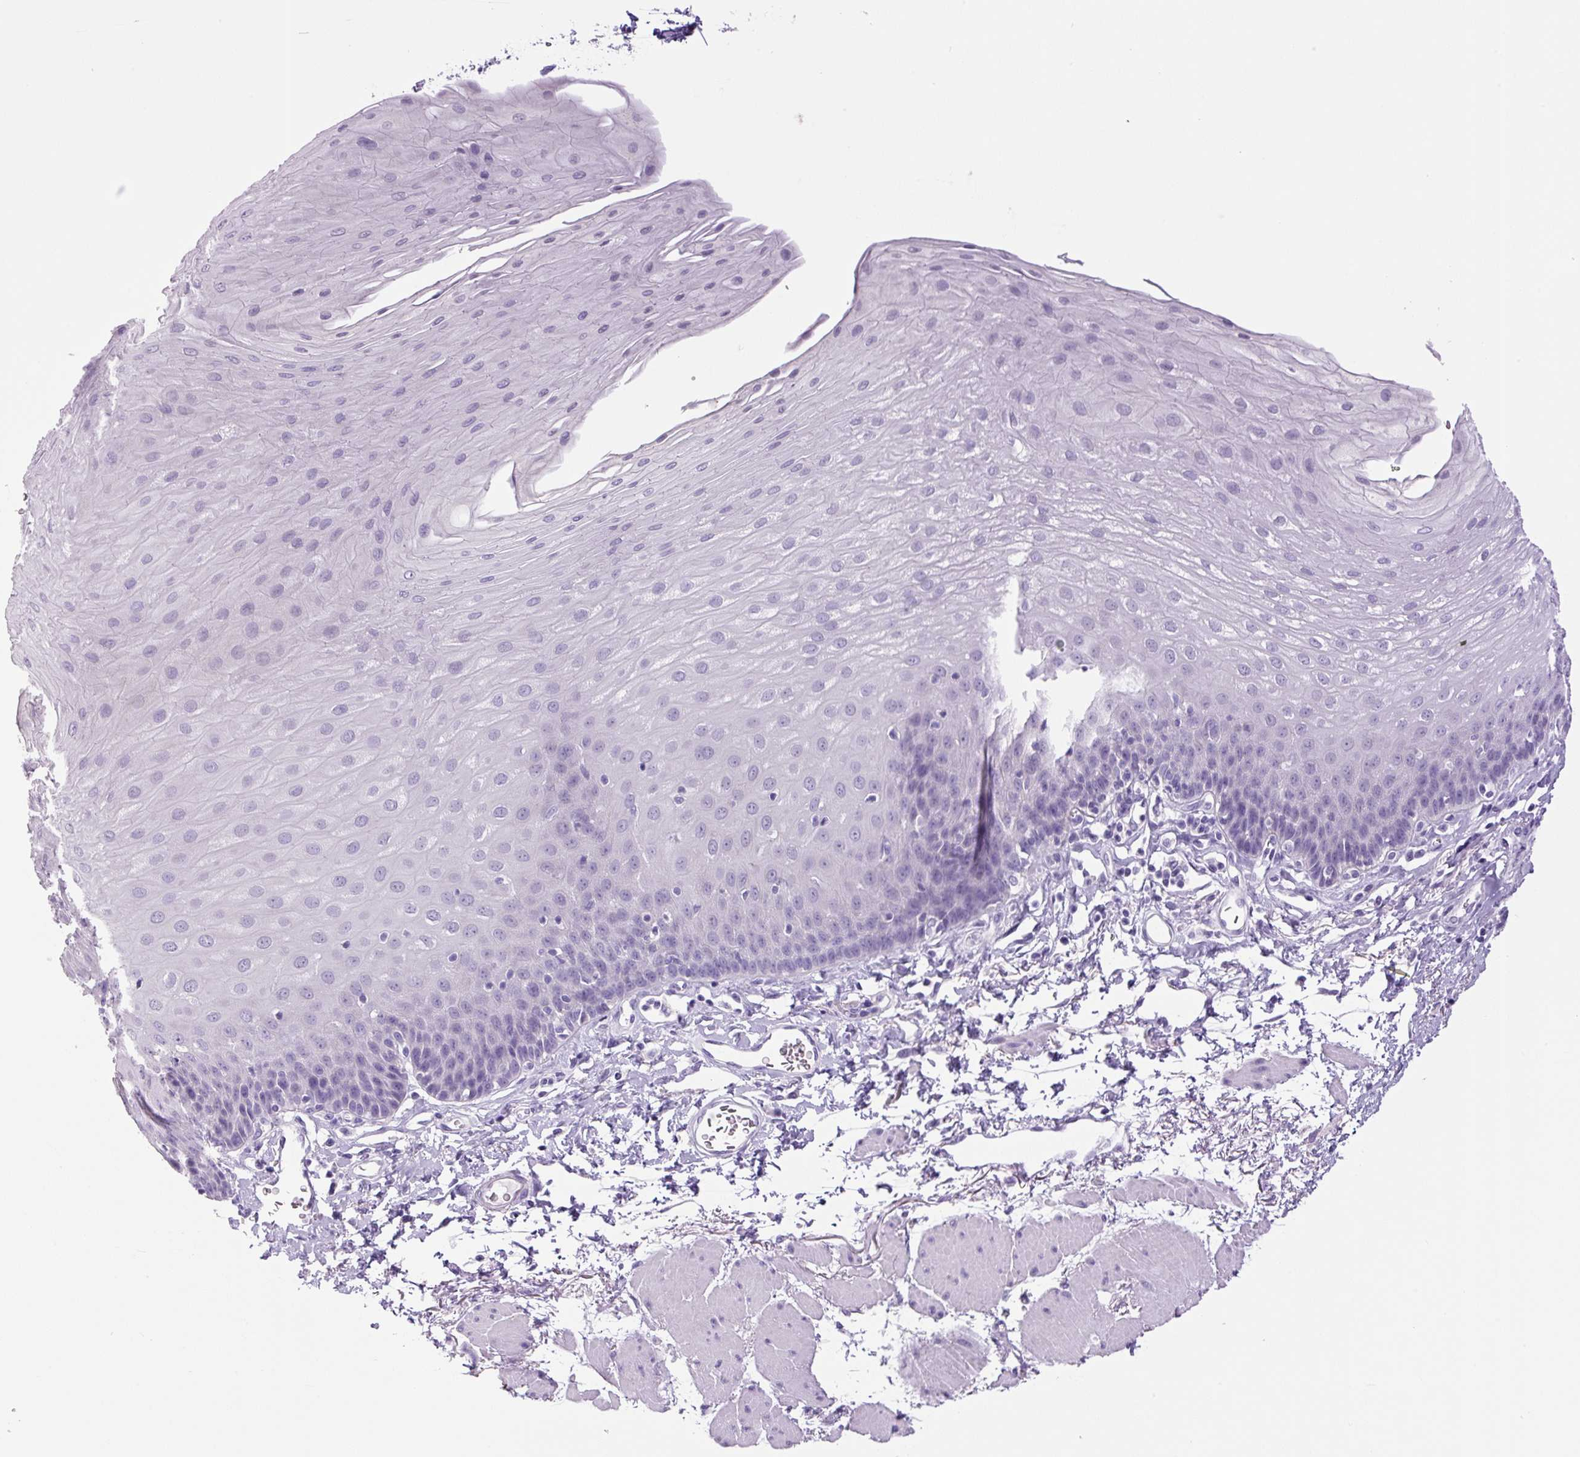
{"staining": {"intensity": "negative", "quantity": "none", "location": "none"}, "tissue": "esophagus", "cell_type": "Squamous epithelial cells", "image_type": "normal", "snomed": [{"axis": "morphology", "description": "Normal tissue, NOS"}, {"axis": "topography", "description": "Esophagus"}], "caption": "A high-resolution histopathology image shows immunohistochemistry (IHC) staining of unremarkable esophagus, which reveals no significant positivity in squamous epithelial cells. (Stains: DAB immunohistochemistry with hematoxylin counter stain, Microscopy: brightfield microscopy at high magnification).", "gene": "CHGA", "patient": {"sex": "female", "age": 81}}